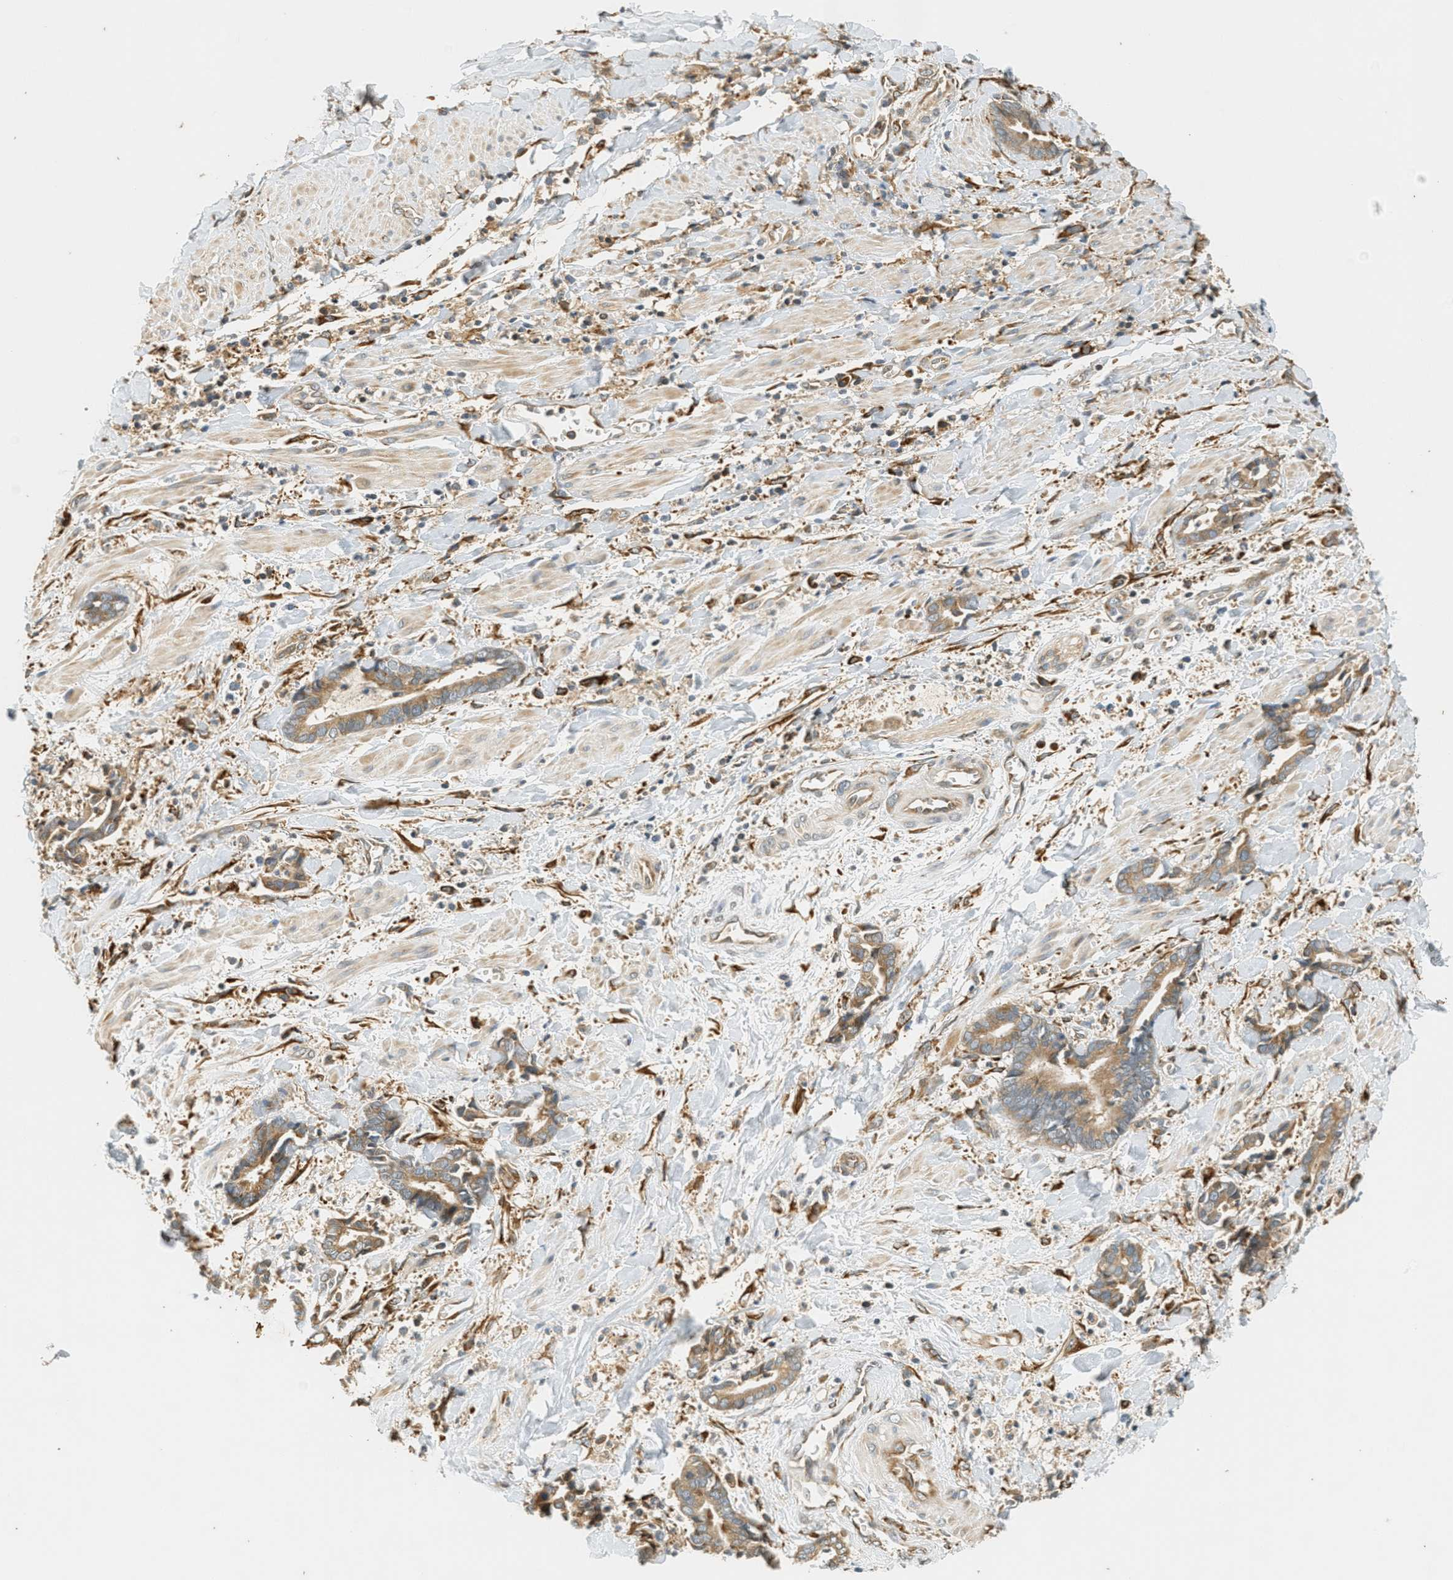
{"staining": {"intensity": "moderate", "quantity": ">75%", "location": "cytoplasmic/membranous"}, "tissue": "cervical cancer", "cell_type": "Tumor cells", "image_type": "cancer", "snomed": [{"axis": "morphology", "description": "Adenocarcinoma, NOS"}, {"axis": "topography", "description": "Cervix"}], "caption": "Immunohistochemical staining of adenocarcinoma (cervical) reveals medium levels of moderate cytoplasmic/membranous positivity in about >75% of tumor cells. Nuclei are stained in blue.", "gene": "PDK1", "patient": {"sex": "female", "age": 44}}